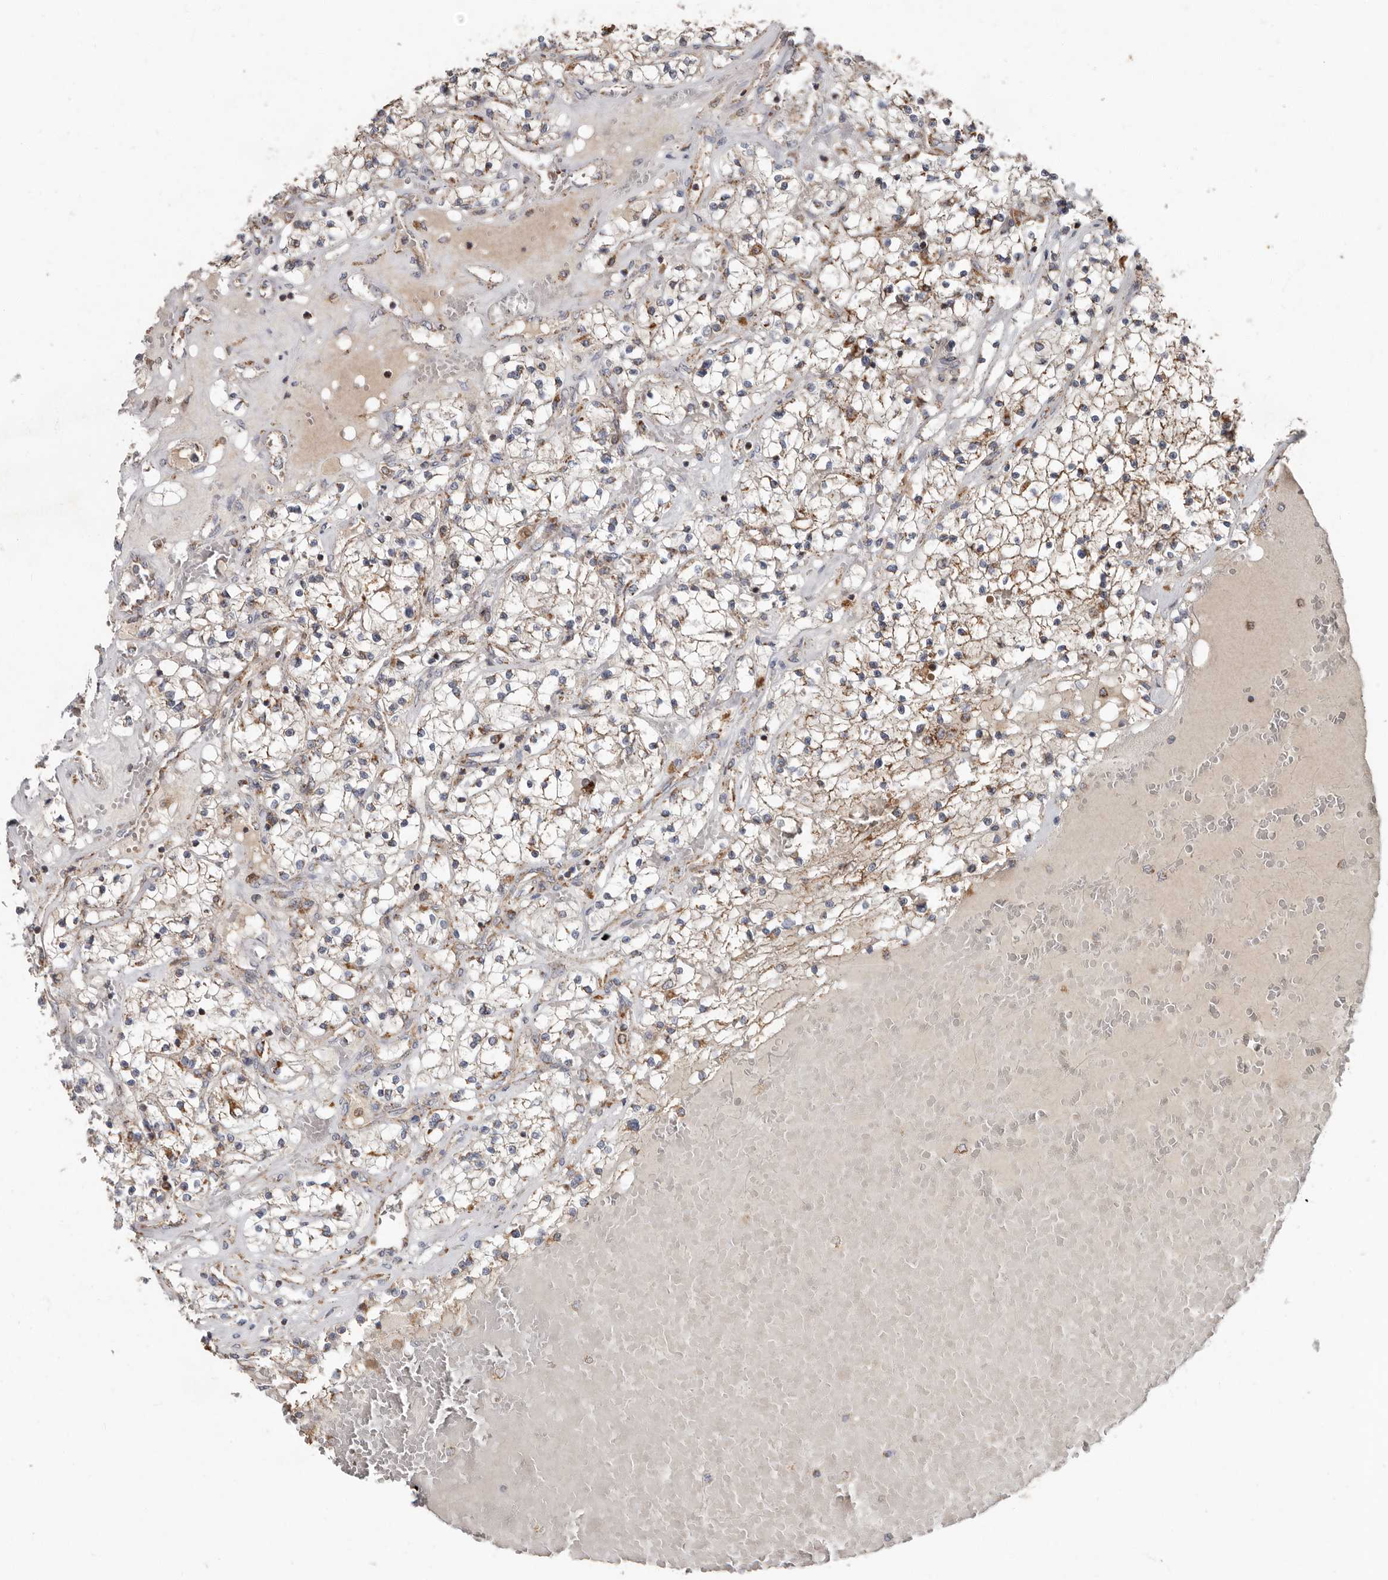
{"staining": {"intensity": "weak", "quantity": "25%-75%", "location": "cytoplasmic/membranous"}, "tissue": "renal cancer", "cell_type": "Tumor cells", "image_type": "cancer", "snomed": [{"axis": "morphology", "description": "Normal tissue, NOS"}, {"axis": "morphology", "description": "Adenocarcinoma, NOS"}, {"axis": "topography", "description": "Kidney"}], "caption": "Protein staining of adenocarcinoma (renal) tissue reveals weak cytoplasmic/membranous positivity in about 25%-75% of tumor cells. The staining is performed using DAB brown chromogen to label protein expression. The nuclei are counter-stained blue using hematoxylin.", "gene": "KIF26B", "patient": {"sex": "male", "age": 68}}